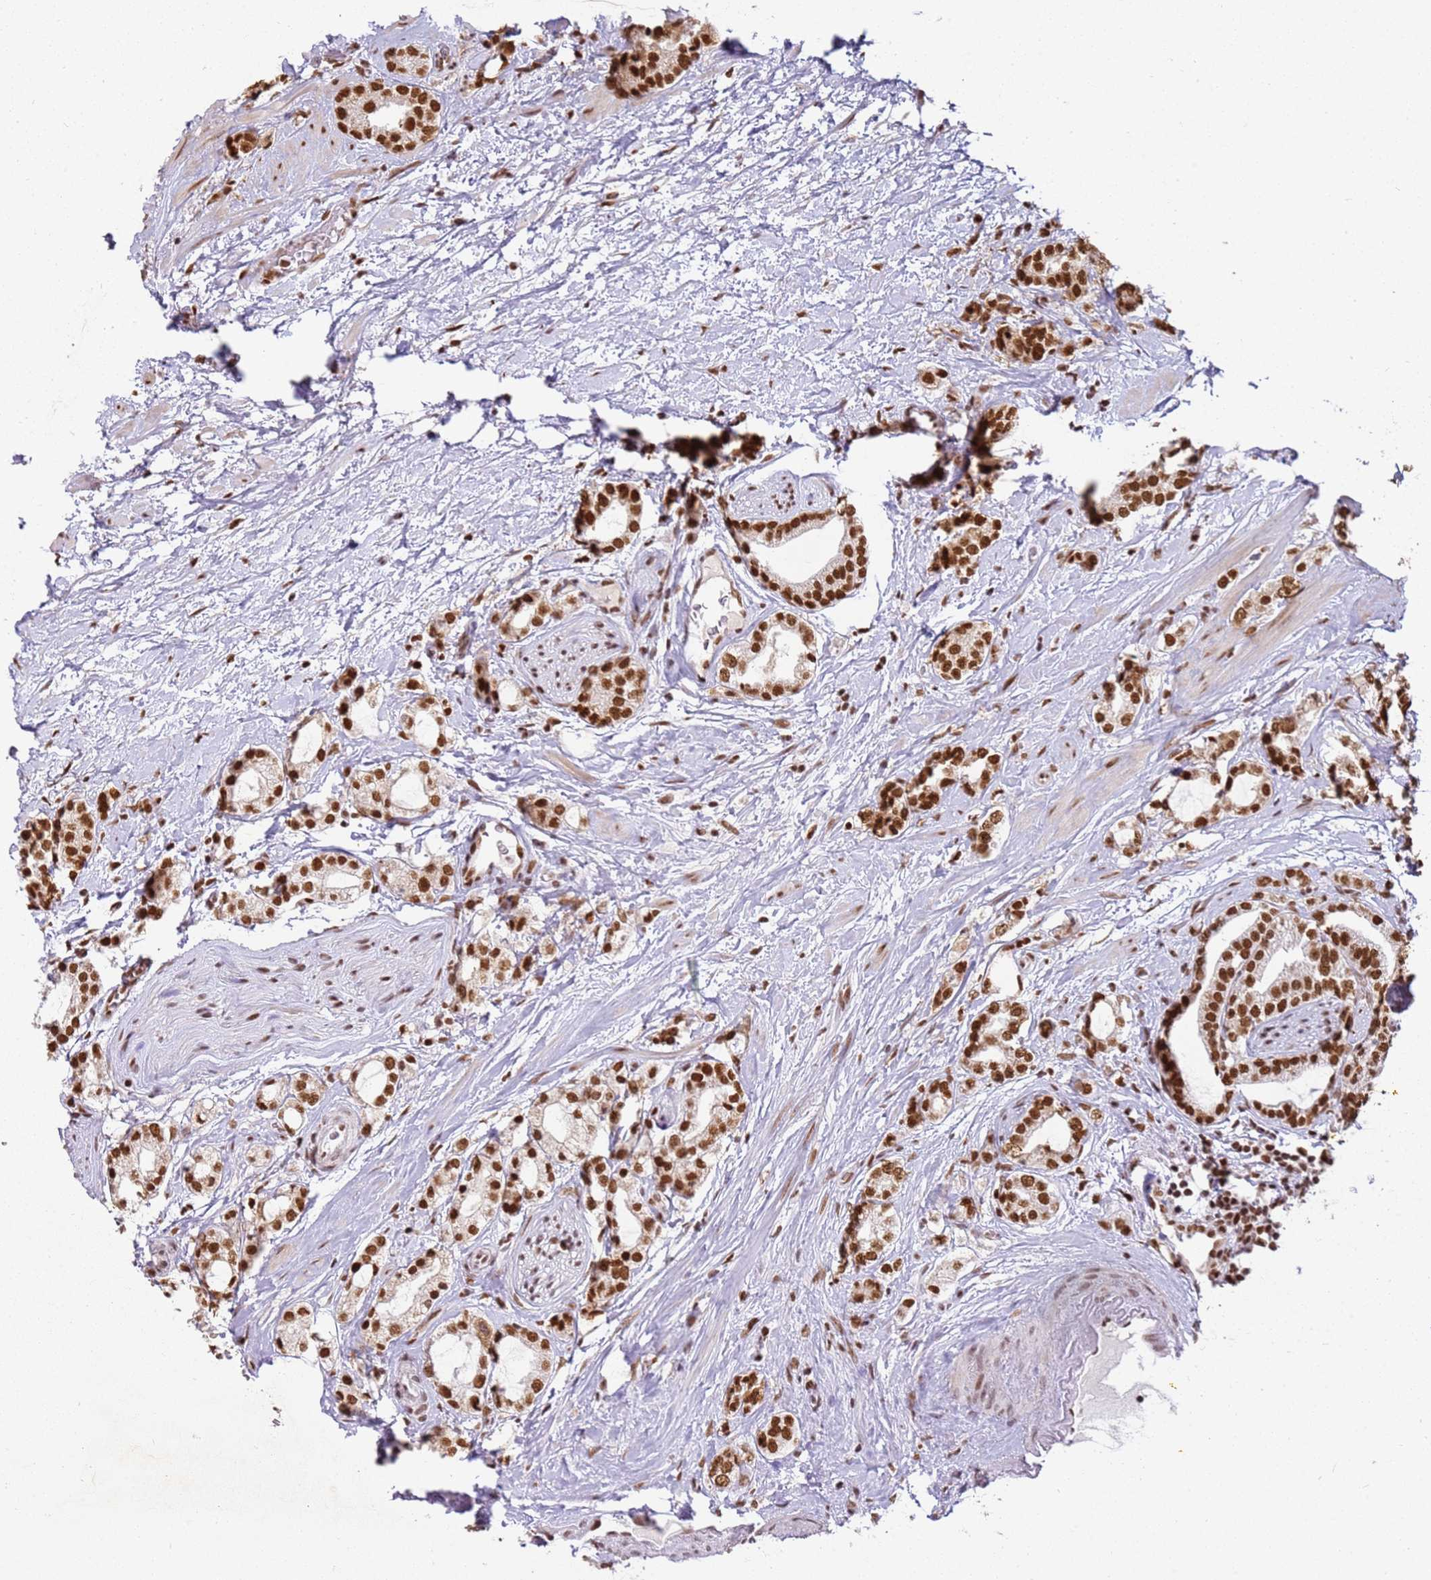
{"staining": {"intensity": "strong", "quantity": ">75%", "location": "nuclear"}, "tissue": "prostate cancer", "cell_type": "Tumor cells", "image_type": "cancer", "snomed": [{"axis": "morphology", "description": "Adenocarcinoma, High grade"}, {"axis": "topography", "description": "Prostate"}], "caption": "This histopathology image shows immunohistochemistry staining of prostate cancer (adenocarcinoma (high-grade)), with high strong nuclear expression in approximately >75% of tumor cells.", "gene": "TENT4A", "patient": {"sex": "male", "age": 64}}